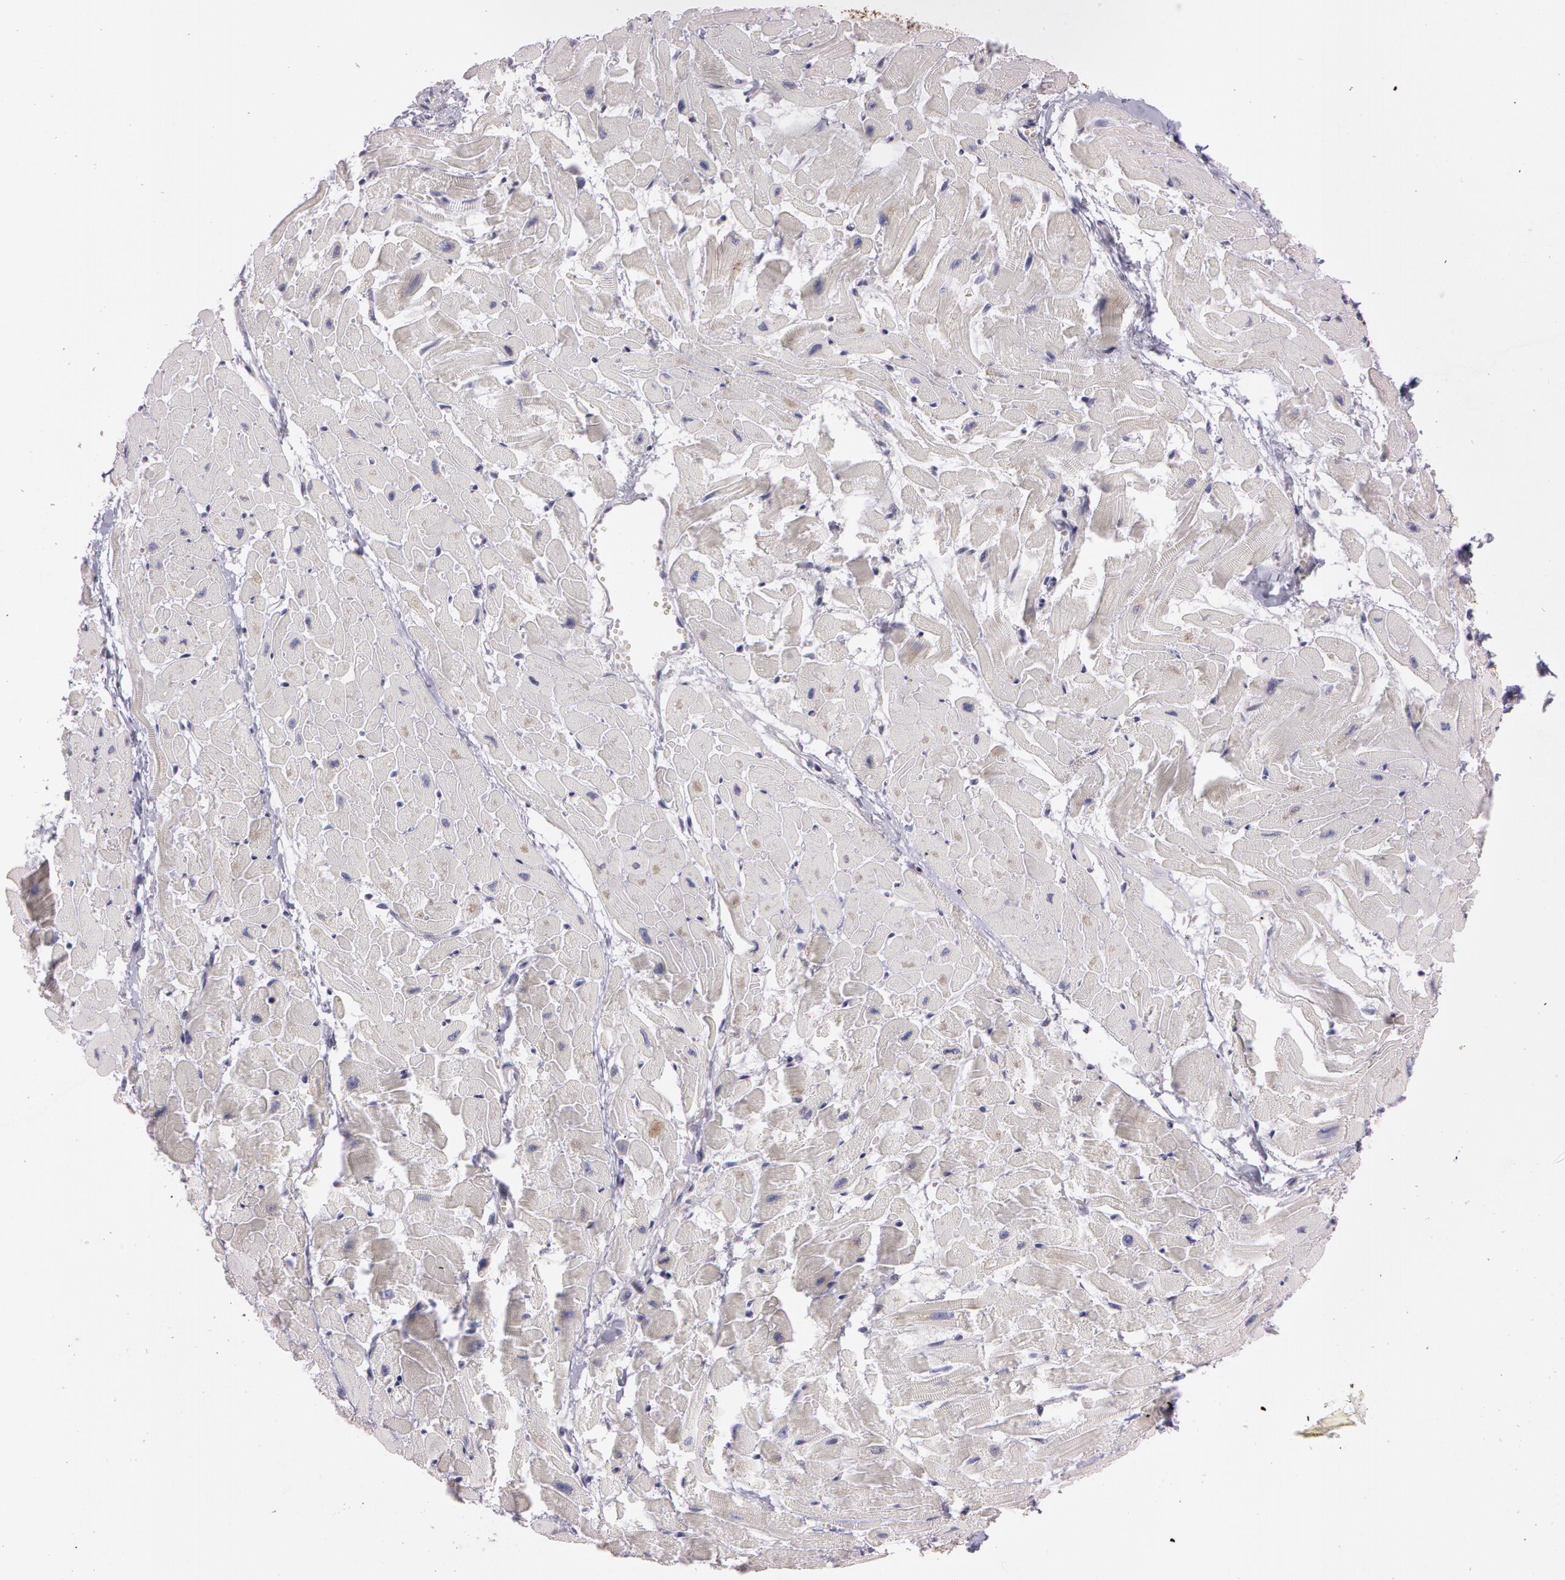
{"staining": {"intensity": "negative", "quantity": "none", "location": "none"}, "tissue": "heart muscle", "cell_type": "Cardiomyocytes", "image_type": "normal", "snomed": [{"axis": "morphology", "description": "Normal tissue, NOS"}, {"axis": "topography", "description": "Heart"}], "caption": "Immunohistochemistry (IHC) image of unremarkable heart muscle: human heart muscle stained with DAB (3,3'-diaminobenzidine) demonstrates no significant protein staining in cardiomyocytes.", "gene": "MXRA5", "patient": {"sex": "female", "age": 19}}